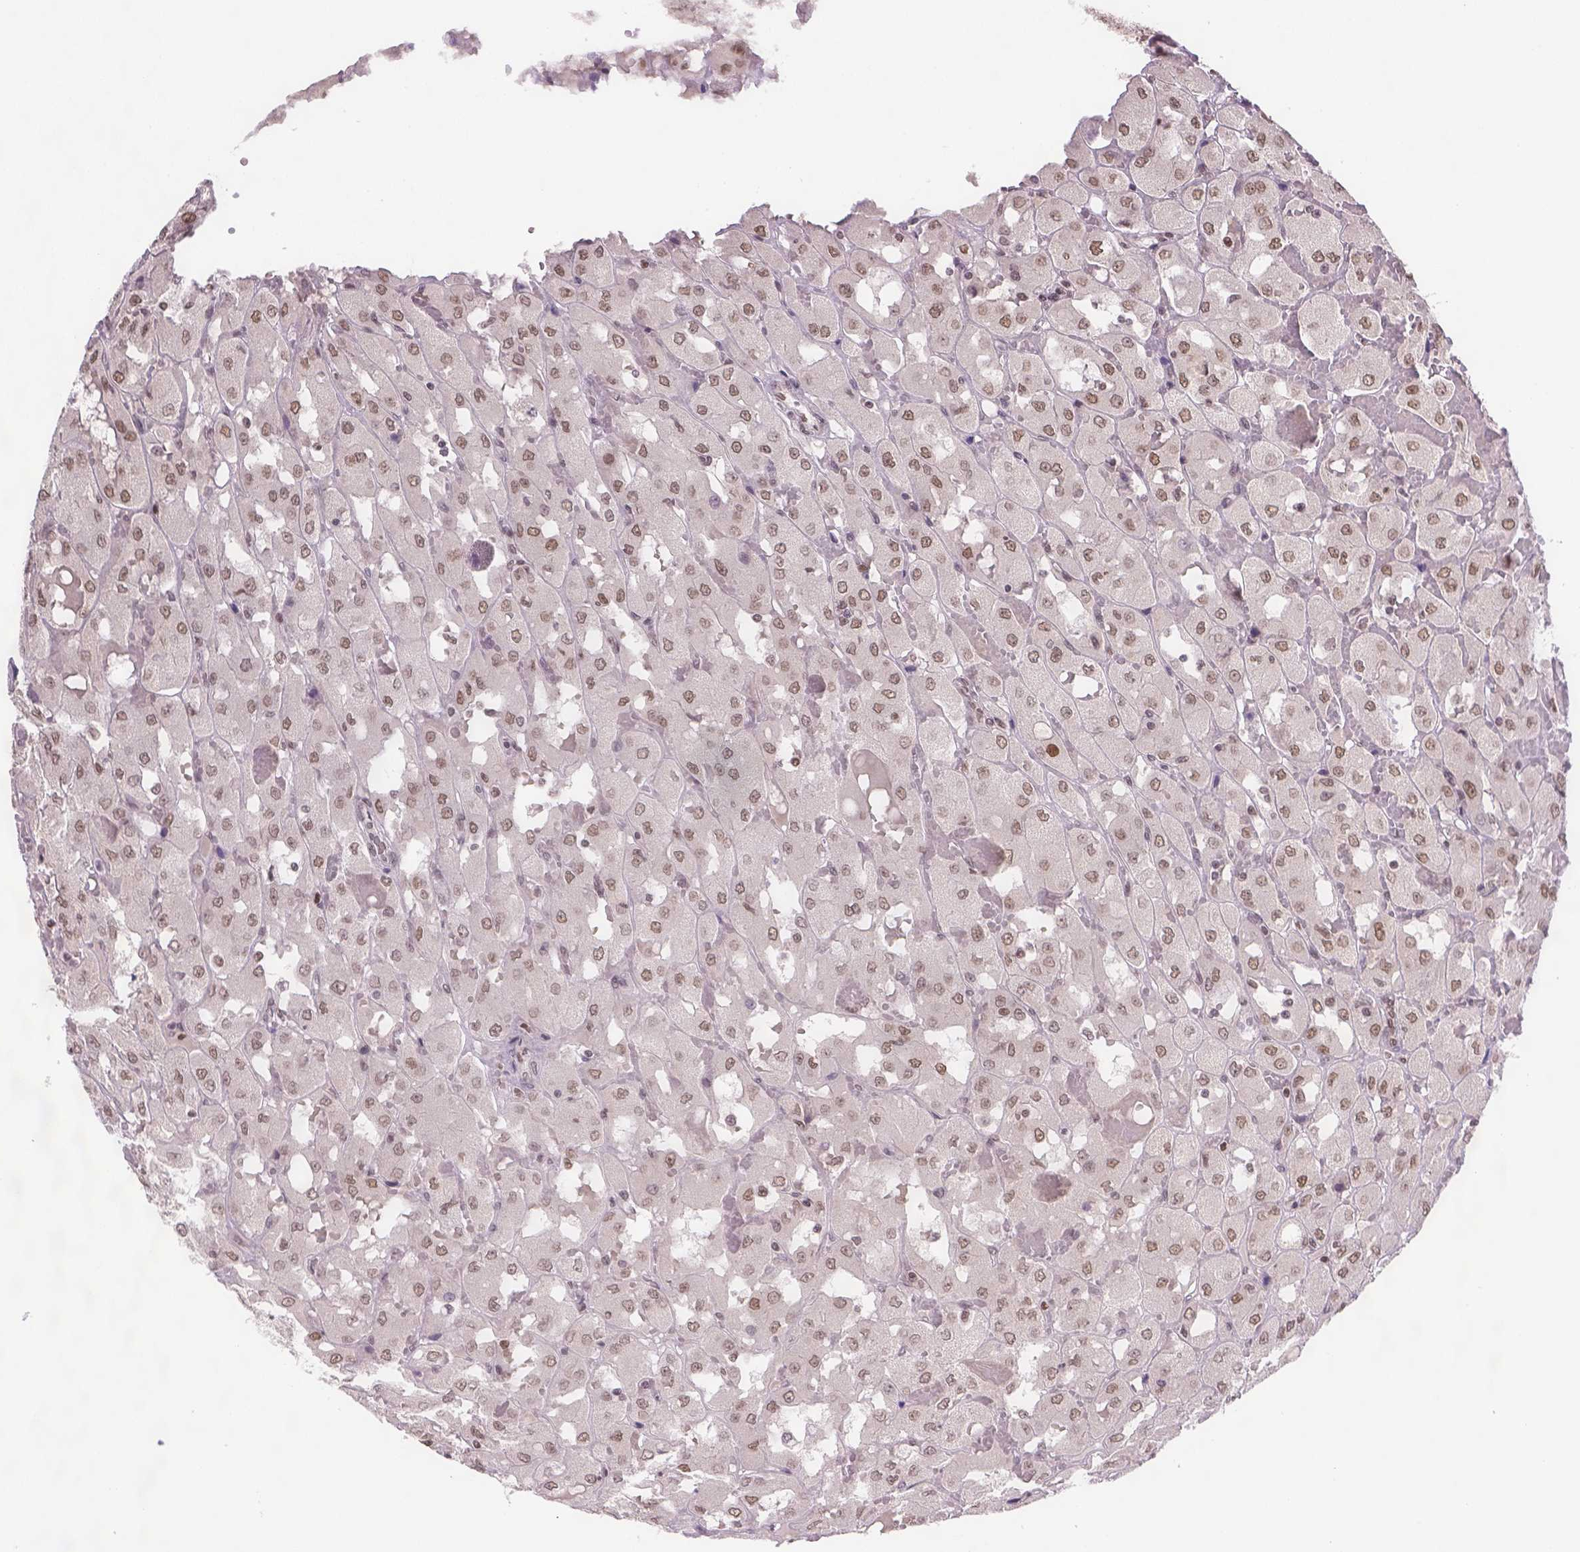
{"staining": {"intensity": "moderate", "quantity": ">75%", "location": "nuclear"}, "tissue": "renal cancer", "cell_type": "Tumor cells", "image_type": "cancer", "snomed": [{"axis": "morphology", "description": "Adenocarcinoma, NOS"}, {"axis": "topography", "description": "Kidney"}], "caption": "Protein analysis of renal cancer tissue demonstrates moderate nuclear positivity in approximately >75% of tumor cells. Immunohistochemistry stains the protein of interest in brown and the nuclei are stained blue.", "gene": "FANCE", "patient": {"sex": "male", "age": 72}}